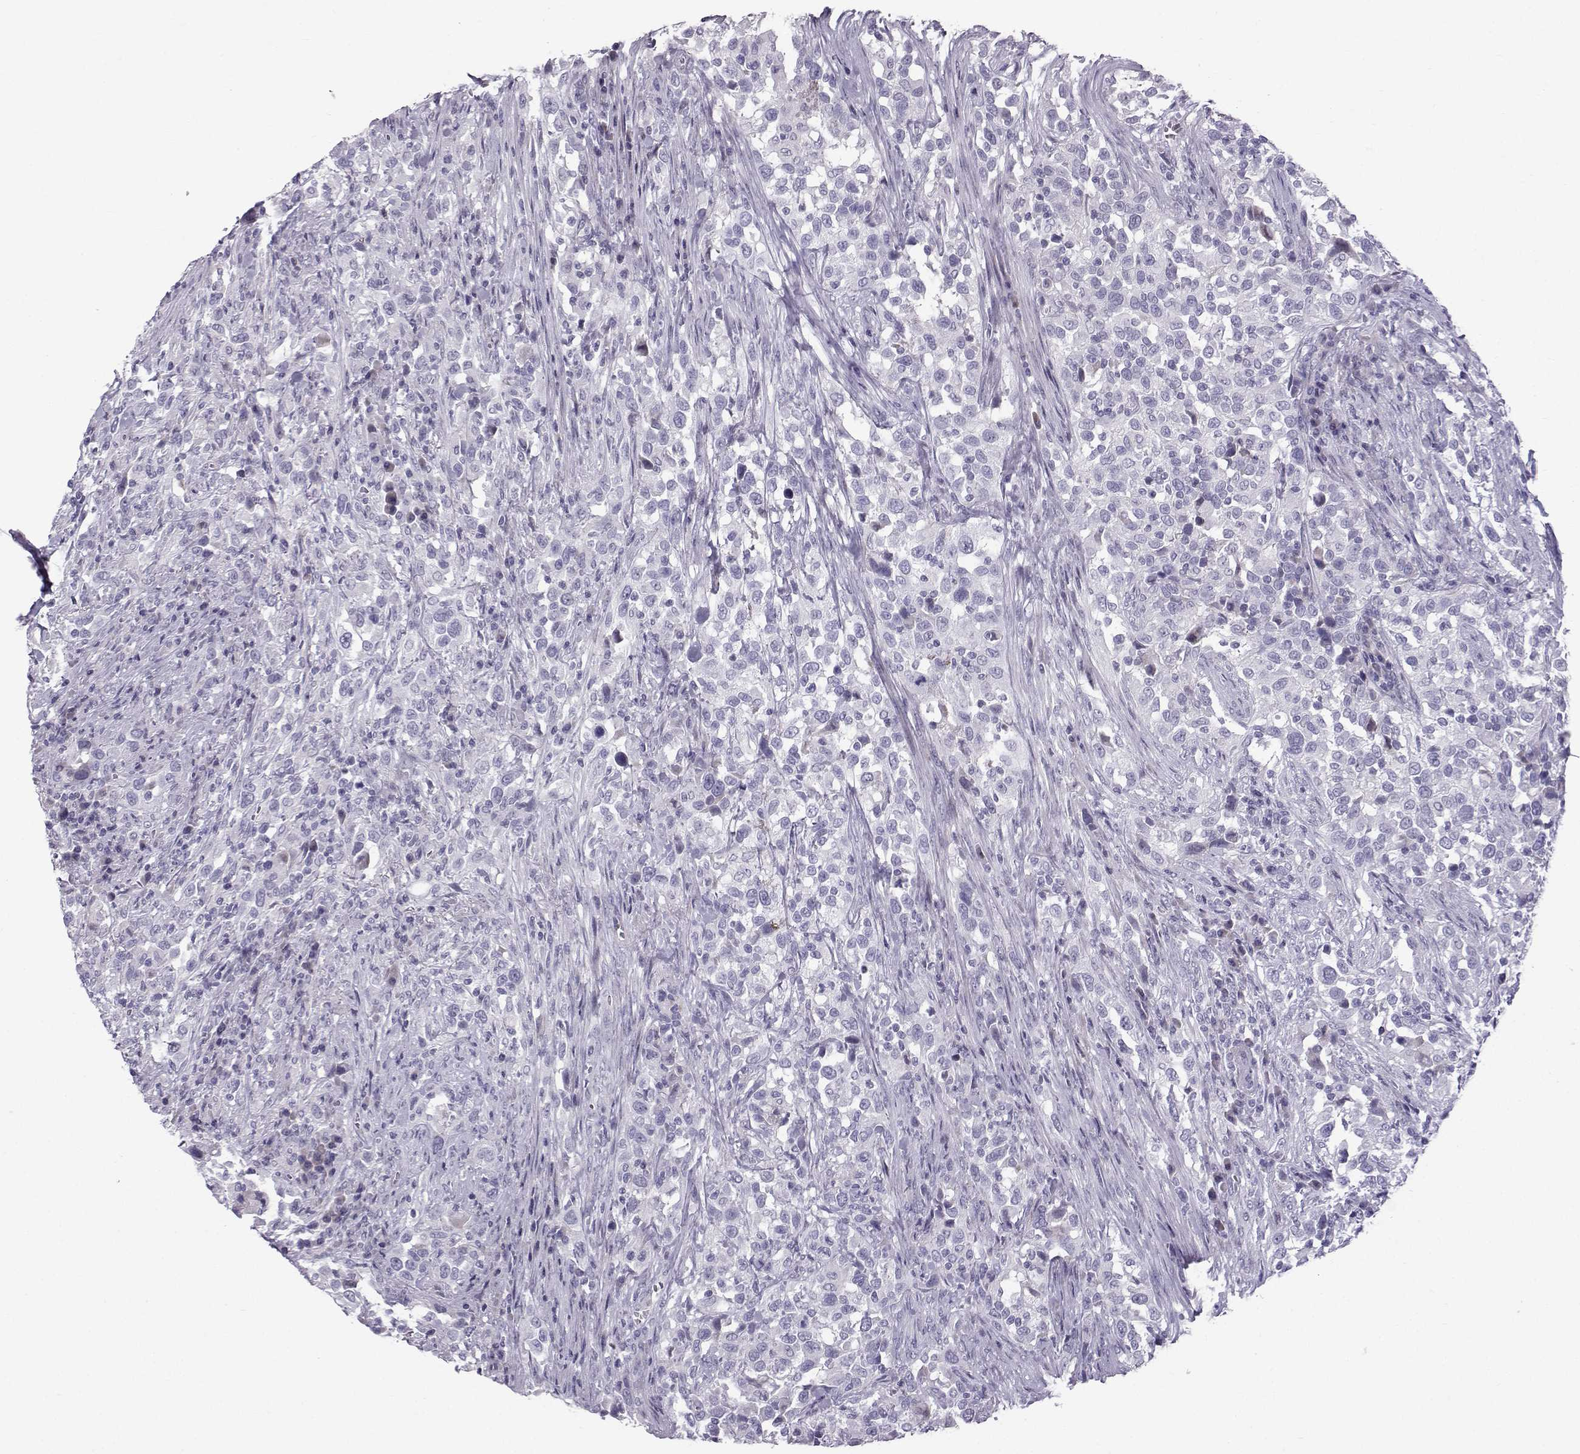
{"staining": {"intensity": "negative", "quantity": "none", "location": "none"}, "tissue": "urothelial cancer", "cell_type": "Tumor cells", "image_type": "cancer", "snomed": [{"axis": "morphology", "description": "Urothelial carcinoma, NOS"}, {"axis": "morphology", "description": "Urothelial carcinoma, High grade"}, {"axis": "topography", "description": "Urinary bladder"}], "caption": "Immunohistochemical staining of human urothelial carcinoma (high-grade) exhibits no significant positivity in tumor cells. (DAB IHC visualized using brightfield microscopy, high magnification).", "gene": "DMRT3", "patient": {"sex": "female", "age": 64}}